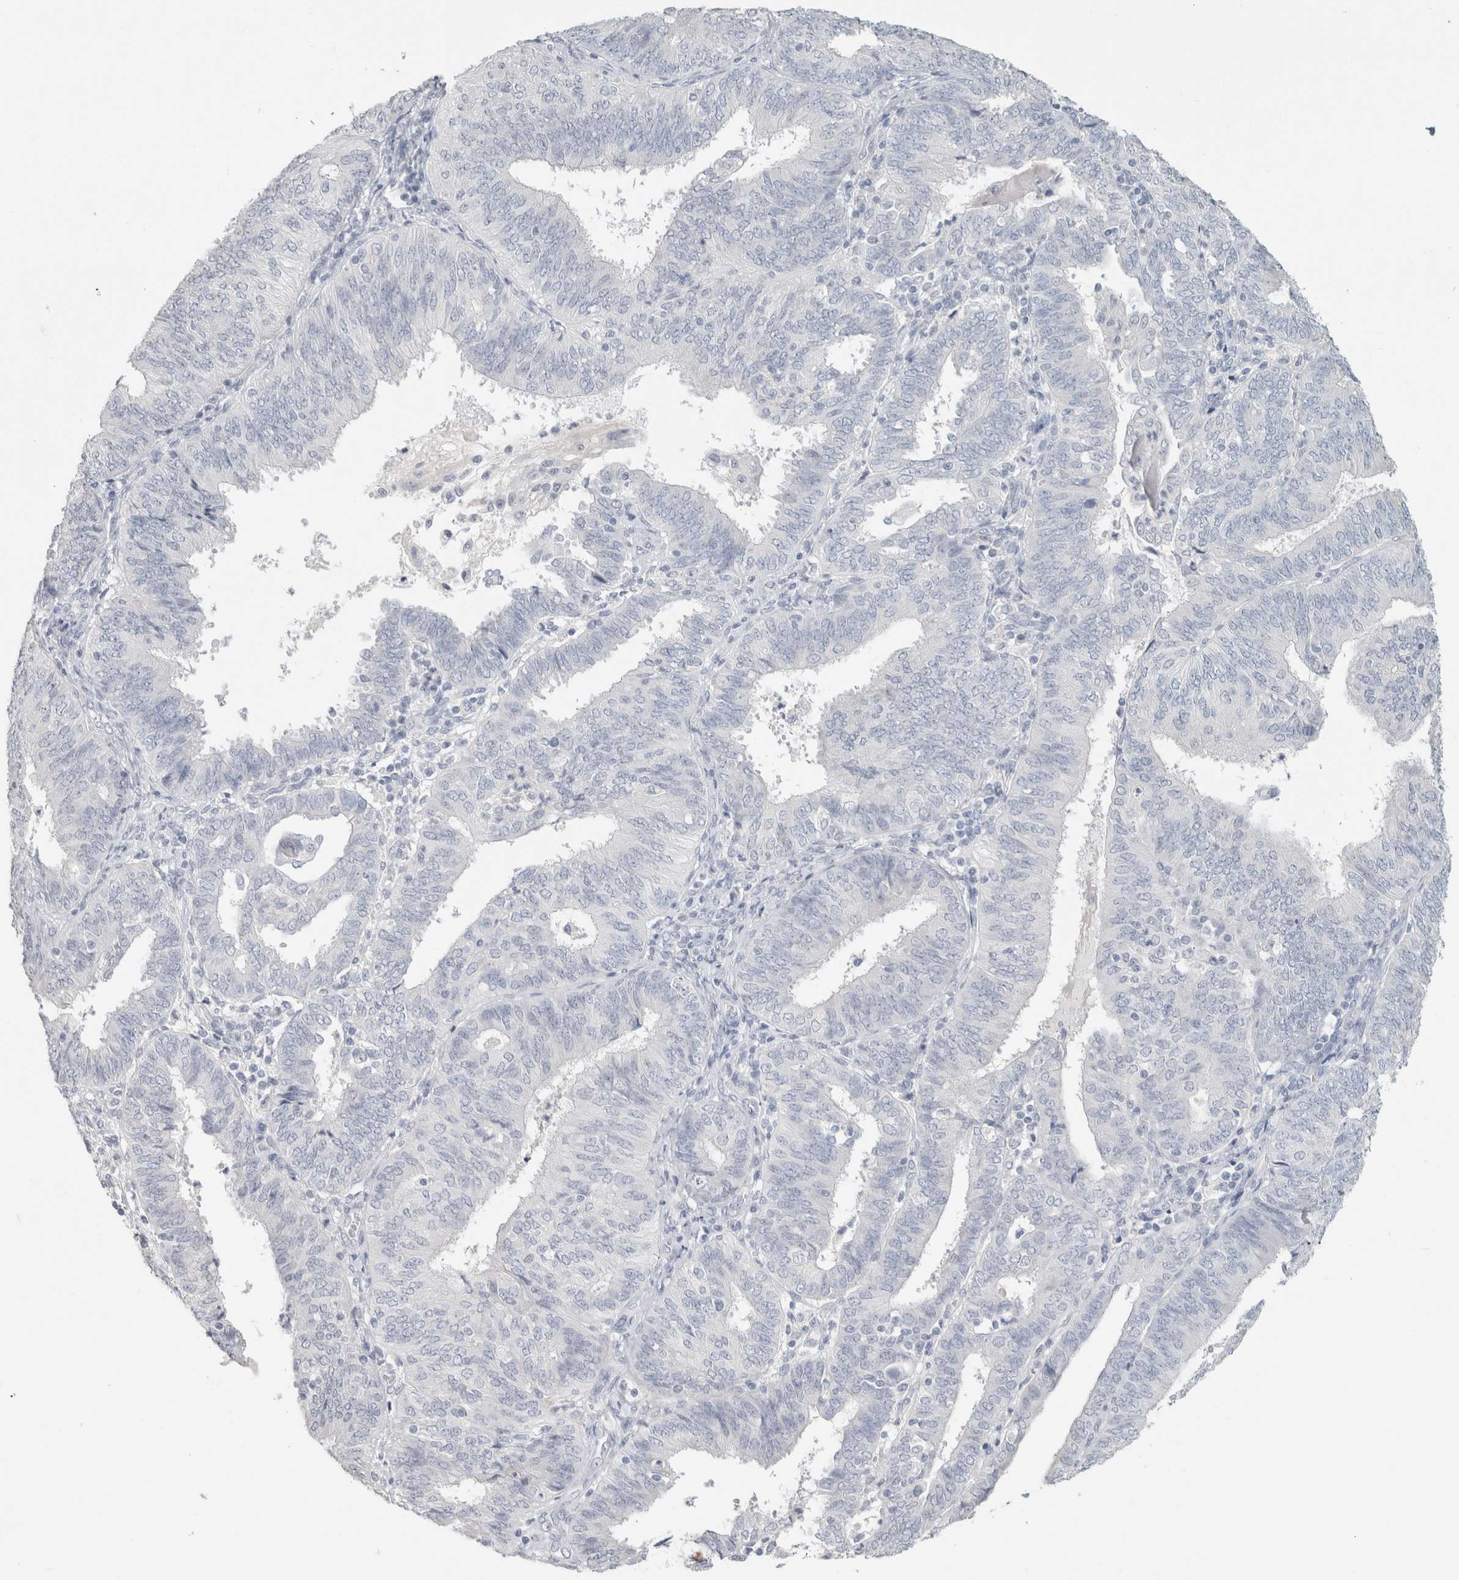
{"staining": {"intensity": "negative", "quantity": "none", "location": "none"}, "tissue": "endometrial cancer", "cell_type": "Tumor cells", "image_type": "cancer", "snomed": [{"axis": "morphology", "description": "Adenocarcinoma, NOS"}, {"axis": "topography", "description": "Endometrium"}], "caption": "Tumor cells show no significant protein expression in endometrial cancer.", "gene": "SLC6A1", "patient": {"sex": "female", "age": 58}}